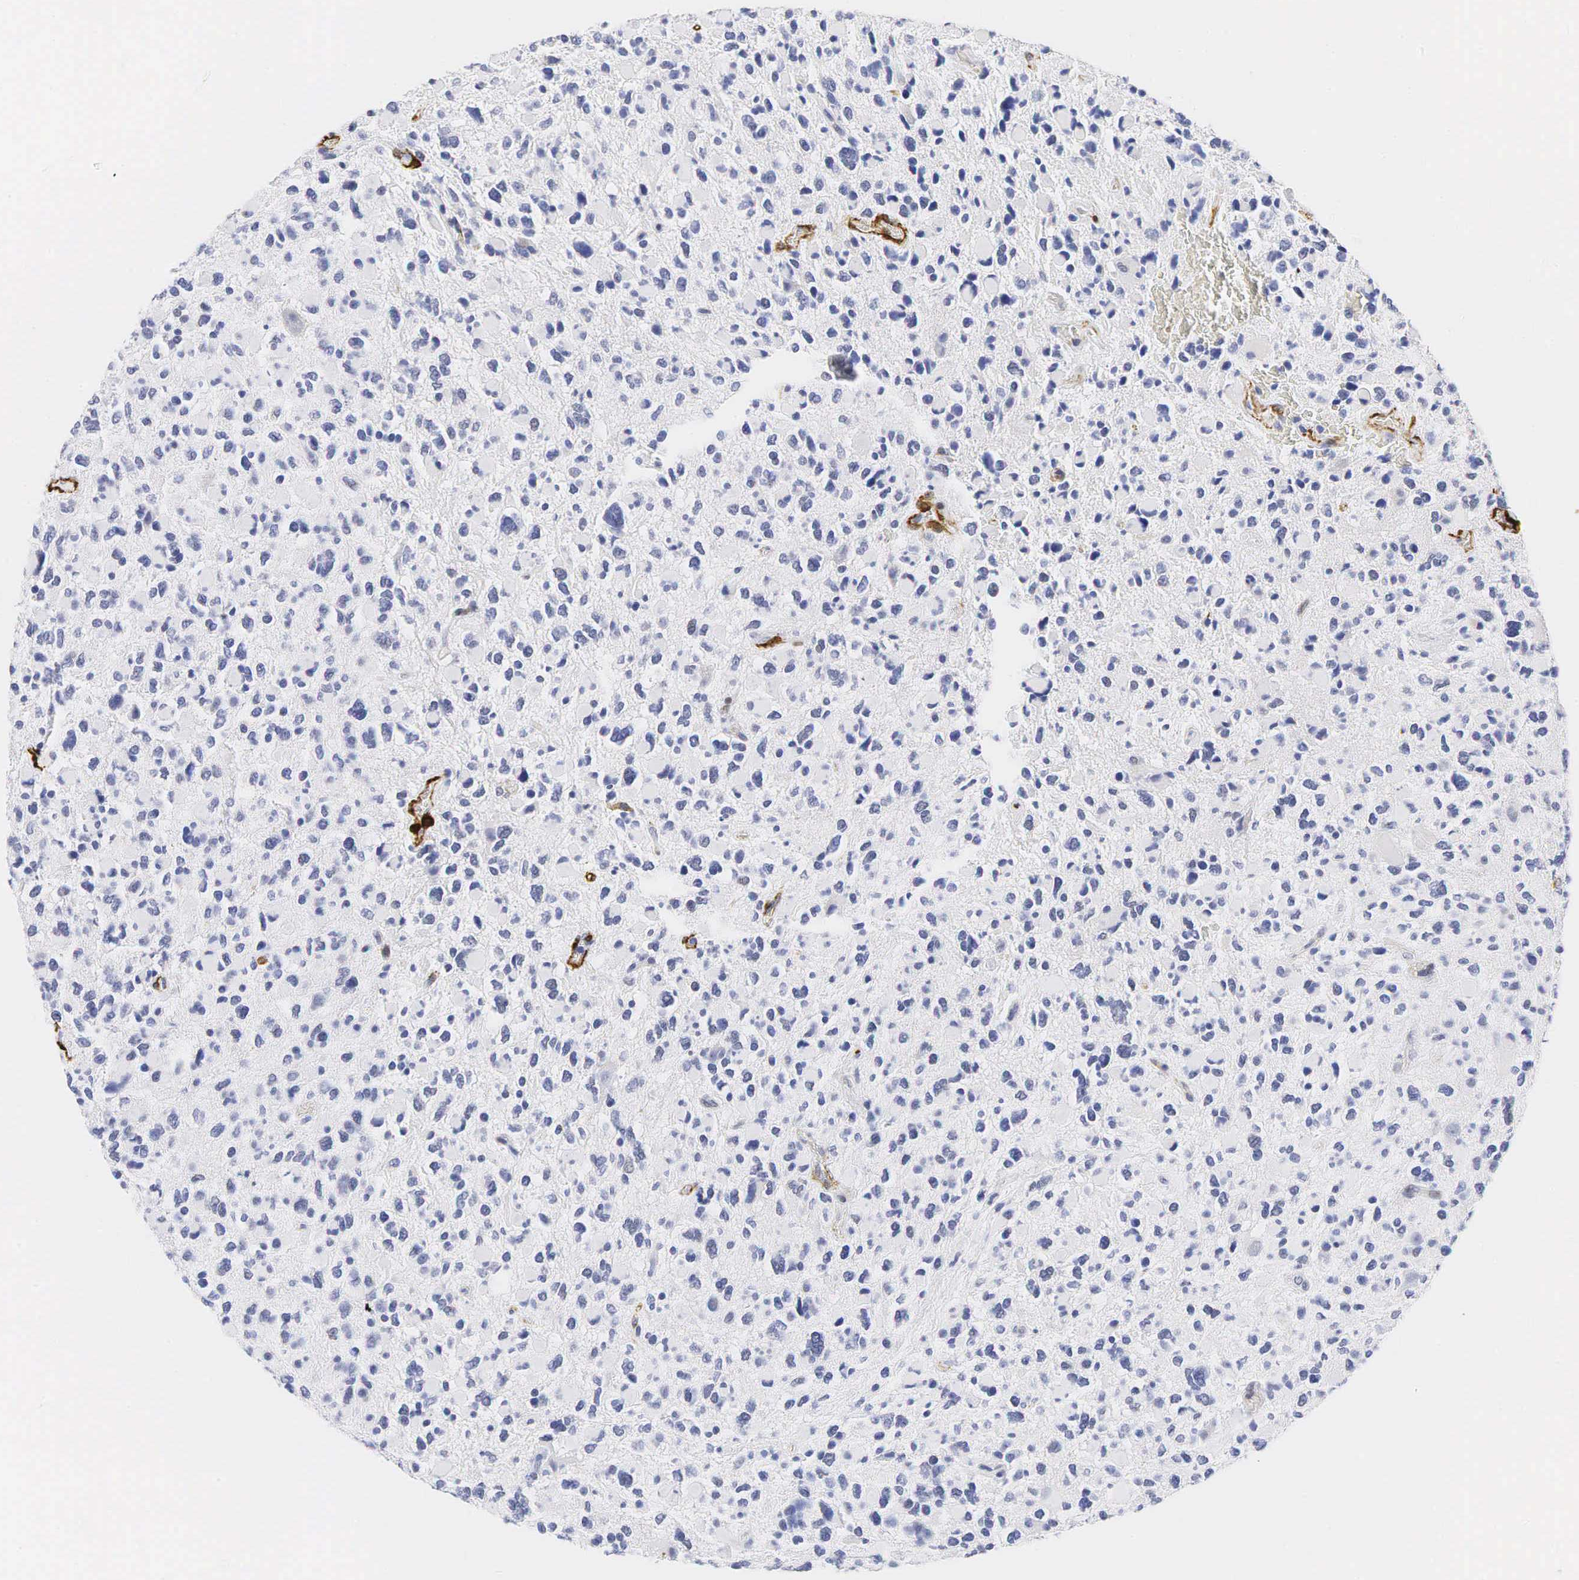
{"staining": {"intensity": "negative", "quantity": "none", "location": "none"}, "tissue": "glioma", "cell_type": "Tumor cells", "image_type": "cancer", "snomed": [{"axis": "morphology", "description": "Glioma, malignant, High grade"}, {"axis": "topography", "description": "Brain"}], "caption": "The micrograph demonstrates no staining of tumor cells in high-grade glioma (malignant).", "gene": "ACTA2", "patient": {"sex": "female", "age": 37}}